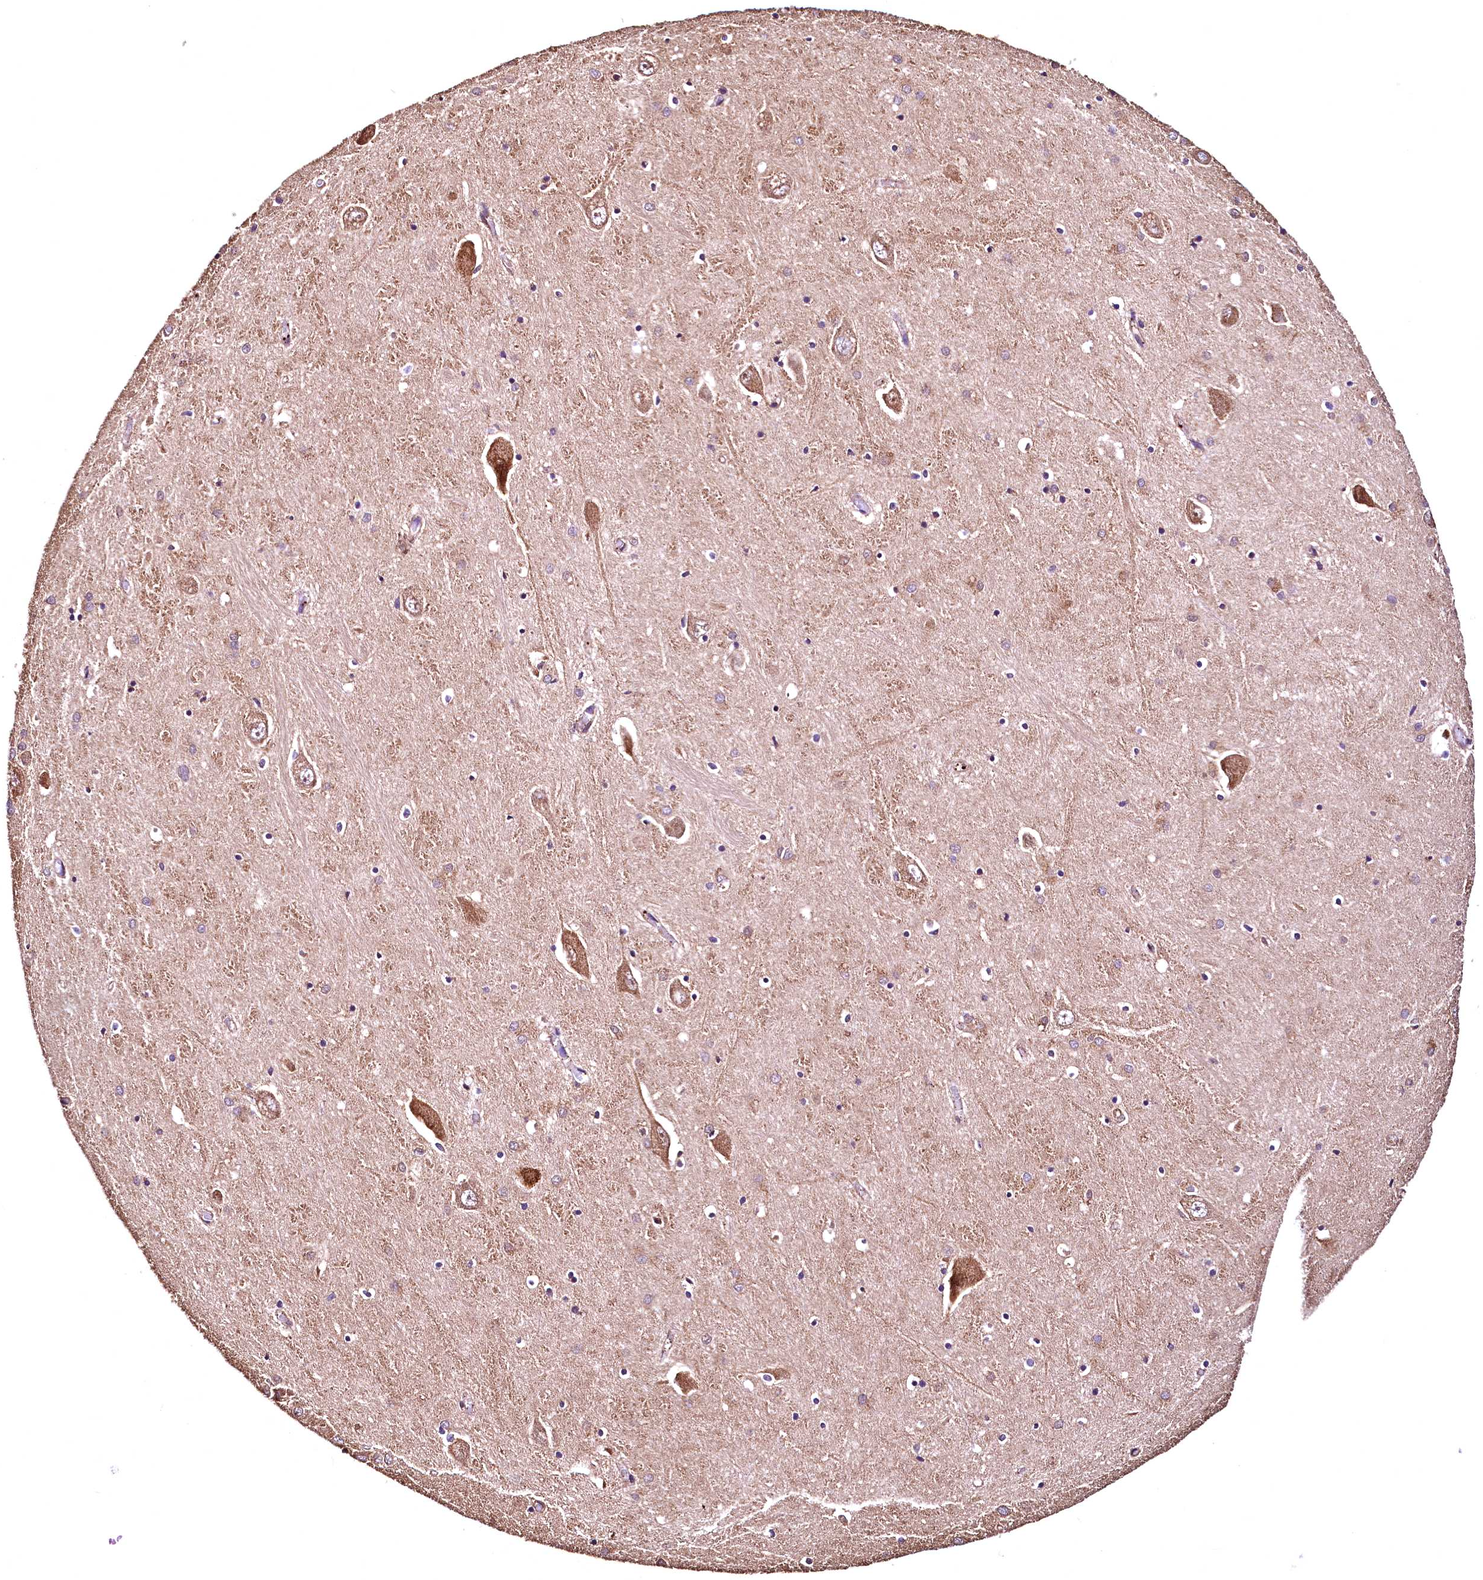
{"staining": {"intensity": "moderate", "quantity": "<25%", "location": "cytoplasmic/membranous"}, "tissue": "hippocampus", "cell_type": "Glial cells", "image_type": "normal", "snomed": [{"axis": "morphology", "description": "Normal tissue, NOS"}, {"axis": "topography", "description": "Hippocampus"}], "caption": "A high-resolution micrograph shows immunohistochemistry staining of normal hippocampus, which demonstrates moderate cytoplasmic/membranous expression in about <25% of glial cells.", "gene": "LRSAM1", "patient": {"sex": "male", "age": 70}}